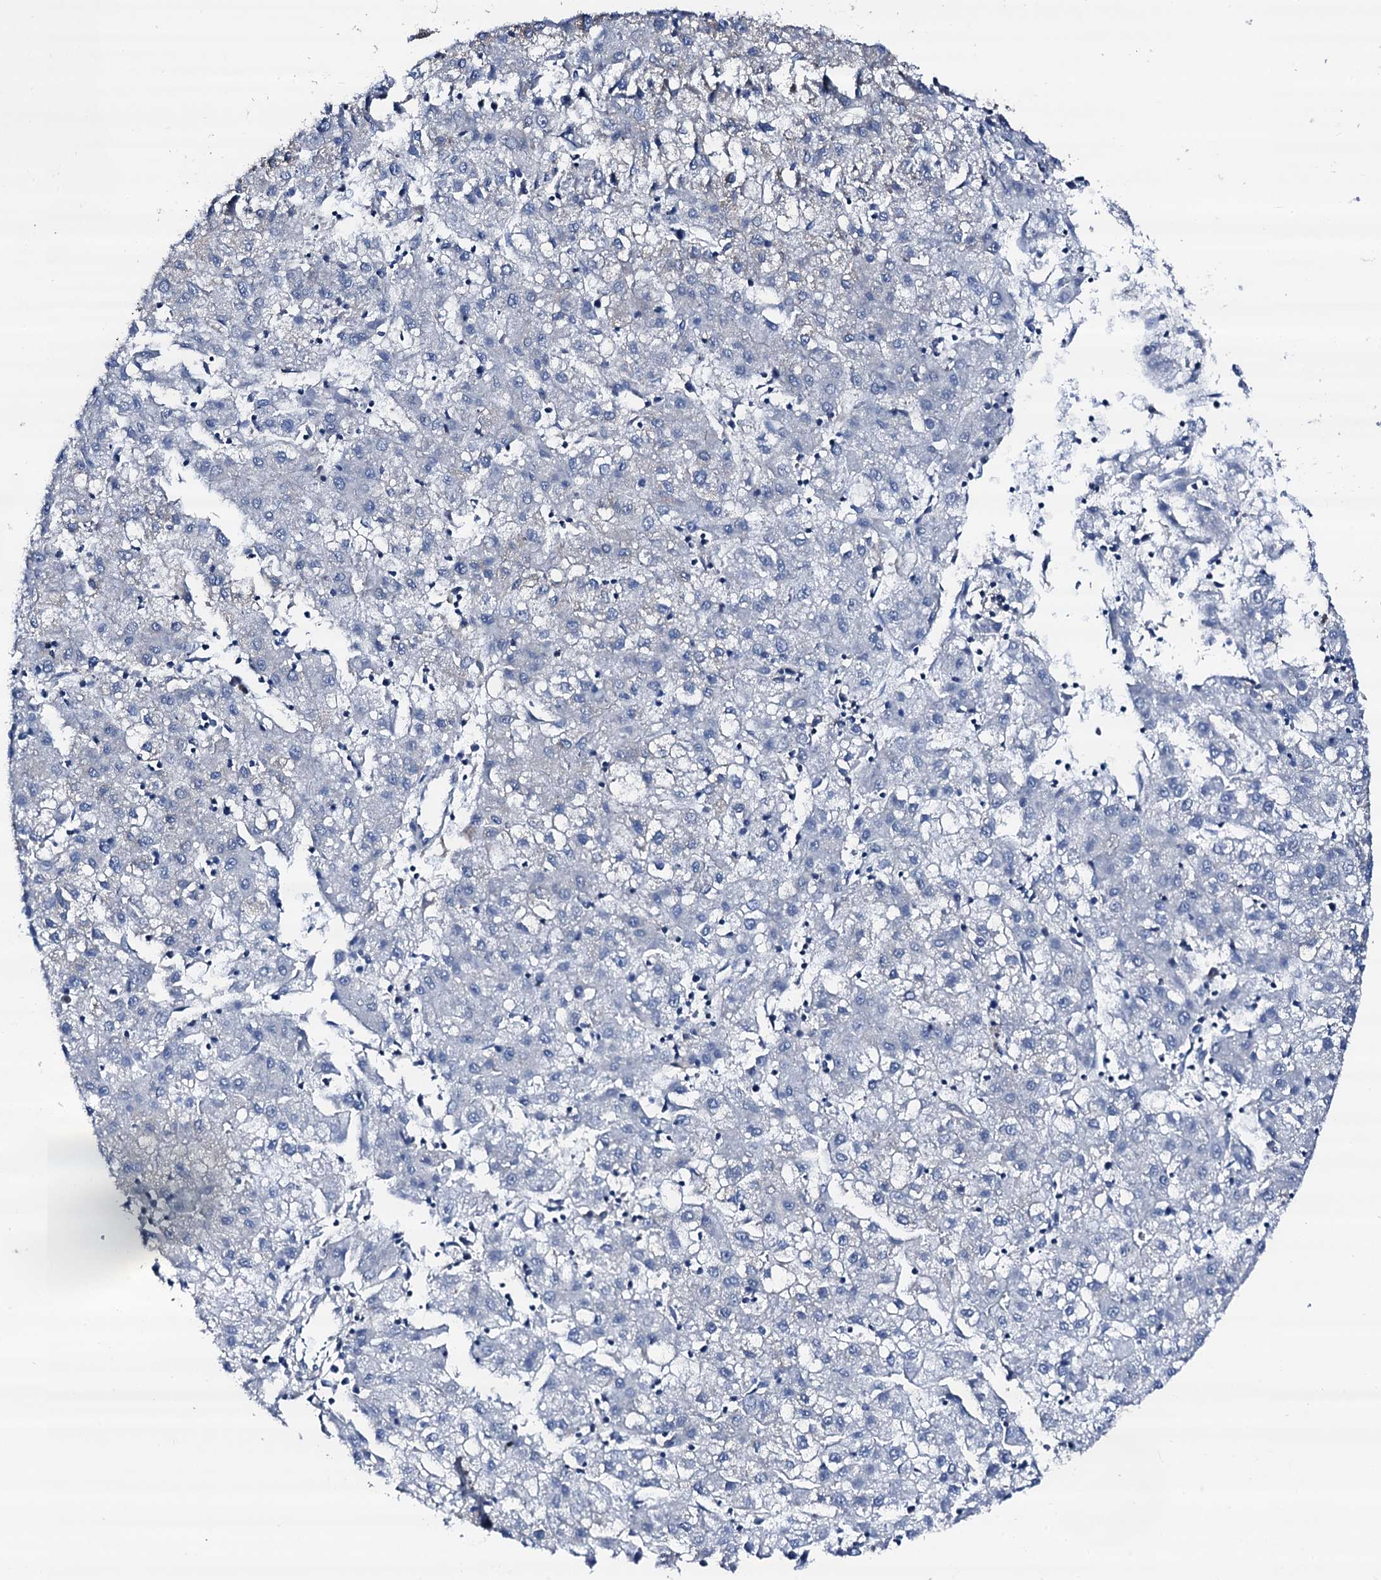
{"staining": {"intensity": "negative", "quantity": "none", "location": "none"}, "tissue": "liver cancer", "cell_type": "Tumor cells", "image_type": "cancer", "snomed": [{"axis": "morphology", "description": "Carcinoma, Hepatocellular, NOS"}, {"axis": "topography", "description": "Liver"}], "caption": "Tumor cells are negative for brown protein staining in liver cancer.", "gene": "TRAFD1", "patient": {"sex": "male", "age": 72}}